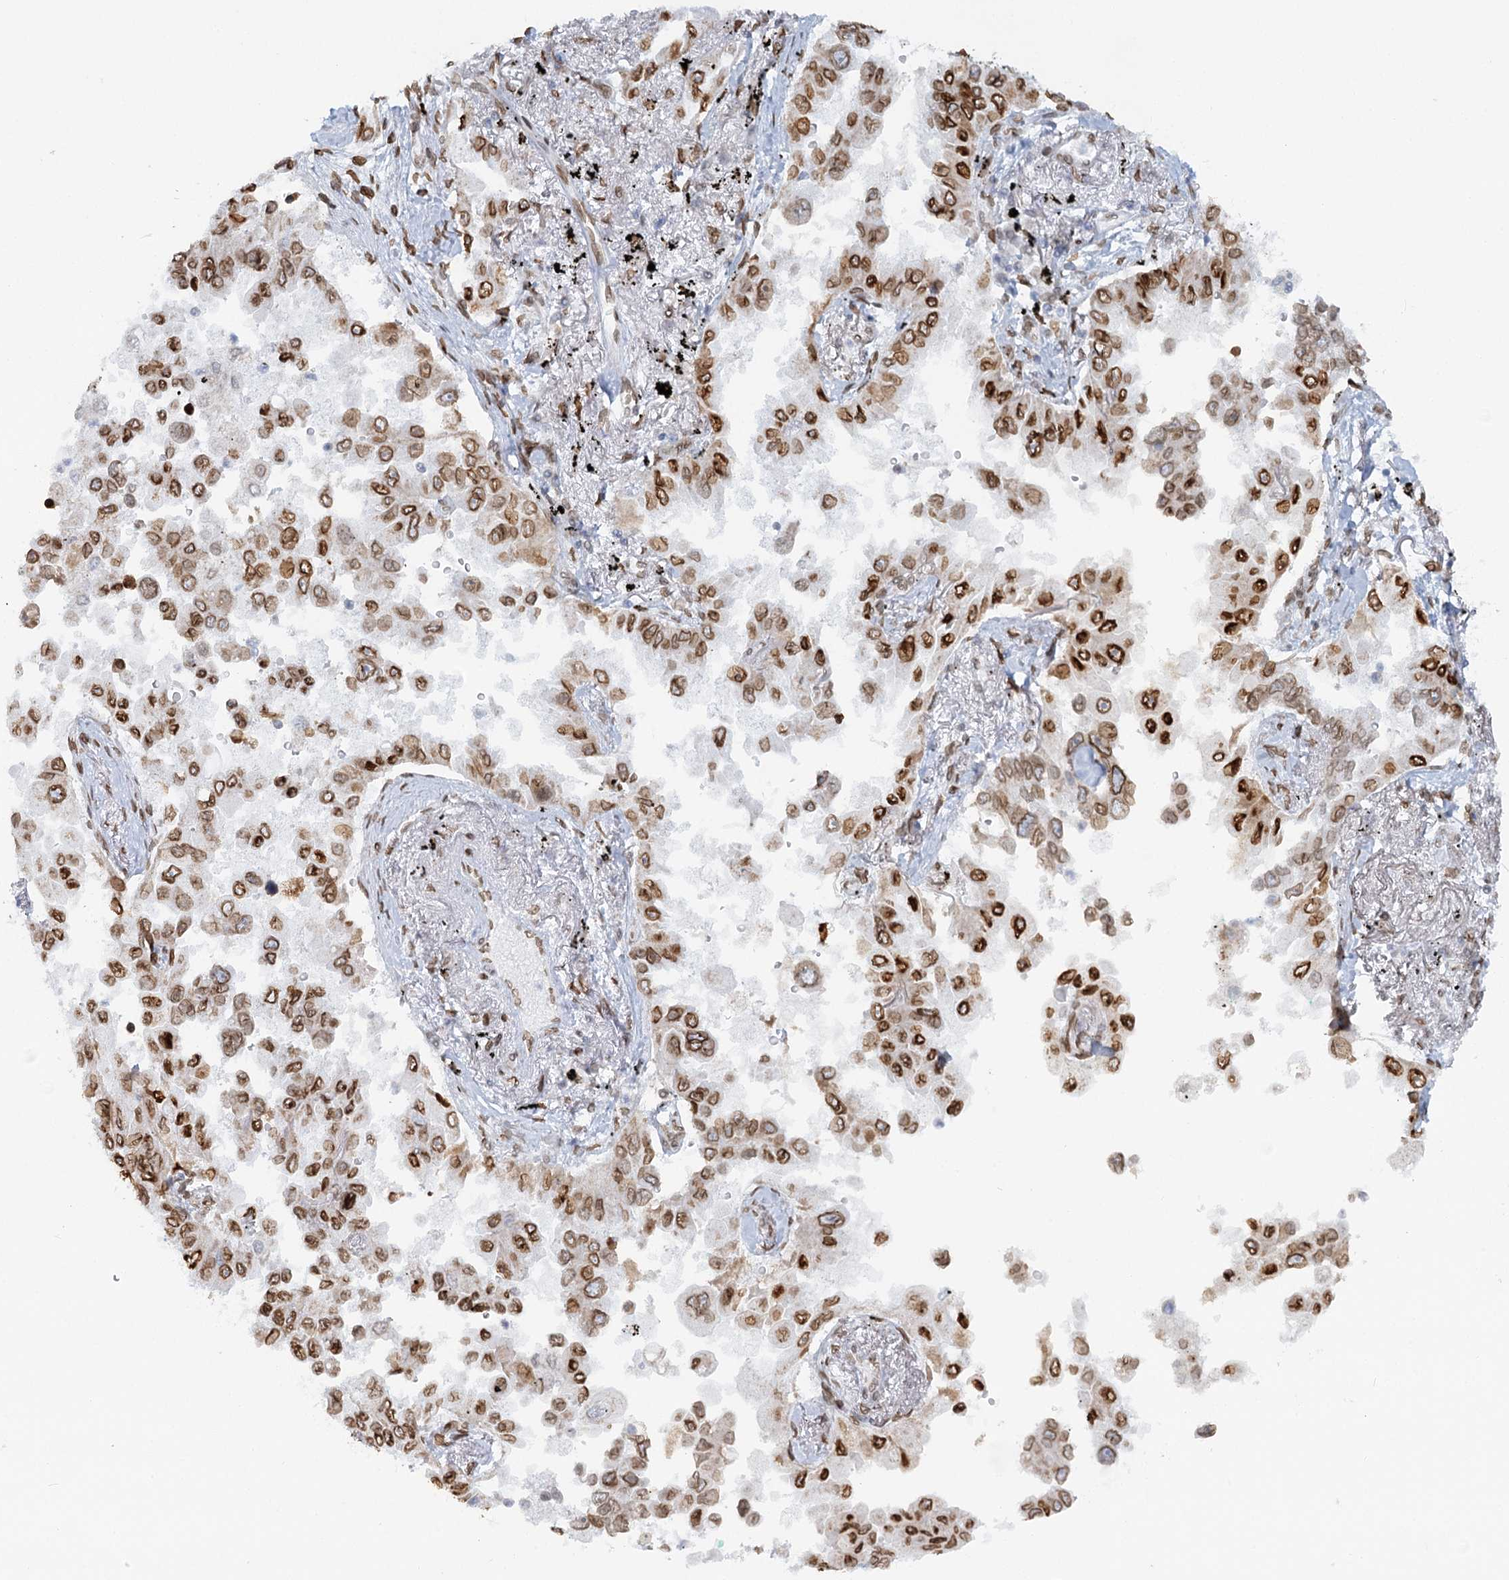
{"staining": {"intensity": "moderate", "quantity": ">75%", "location": "cytoplasmic/membranous,nuclear"}, "tissue": "lung cancer", "cell_type": "Tumor cells", "image_type": "cancer", "snomed": [{"axis": "morphology", "description": "Adenocarcinoma, NOS"}, {"axis": "topography", "description": "Lung"}], "caption": "Immunohistochemical staining of human lung cancer (adenocarcinoma) demonstrates medium levels of moderate cytoplasmic/membranous and nuclear expression in approximately >75% of tumor cells.", "gene": "VWA5A", "patient": {"sex": "female", "age": 67}}